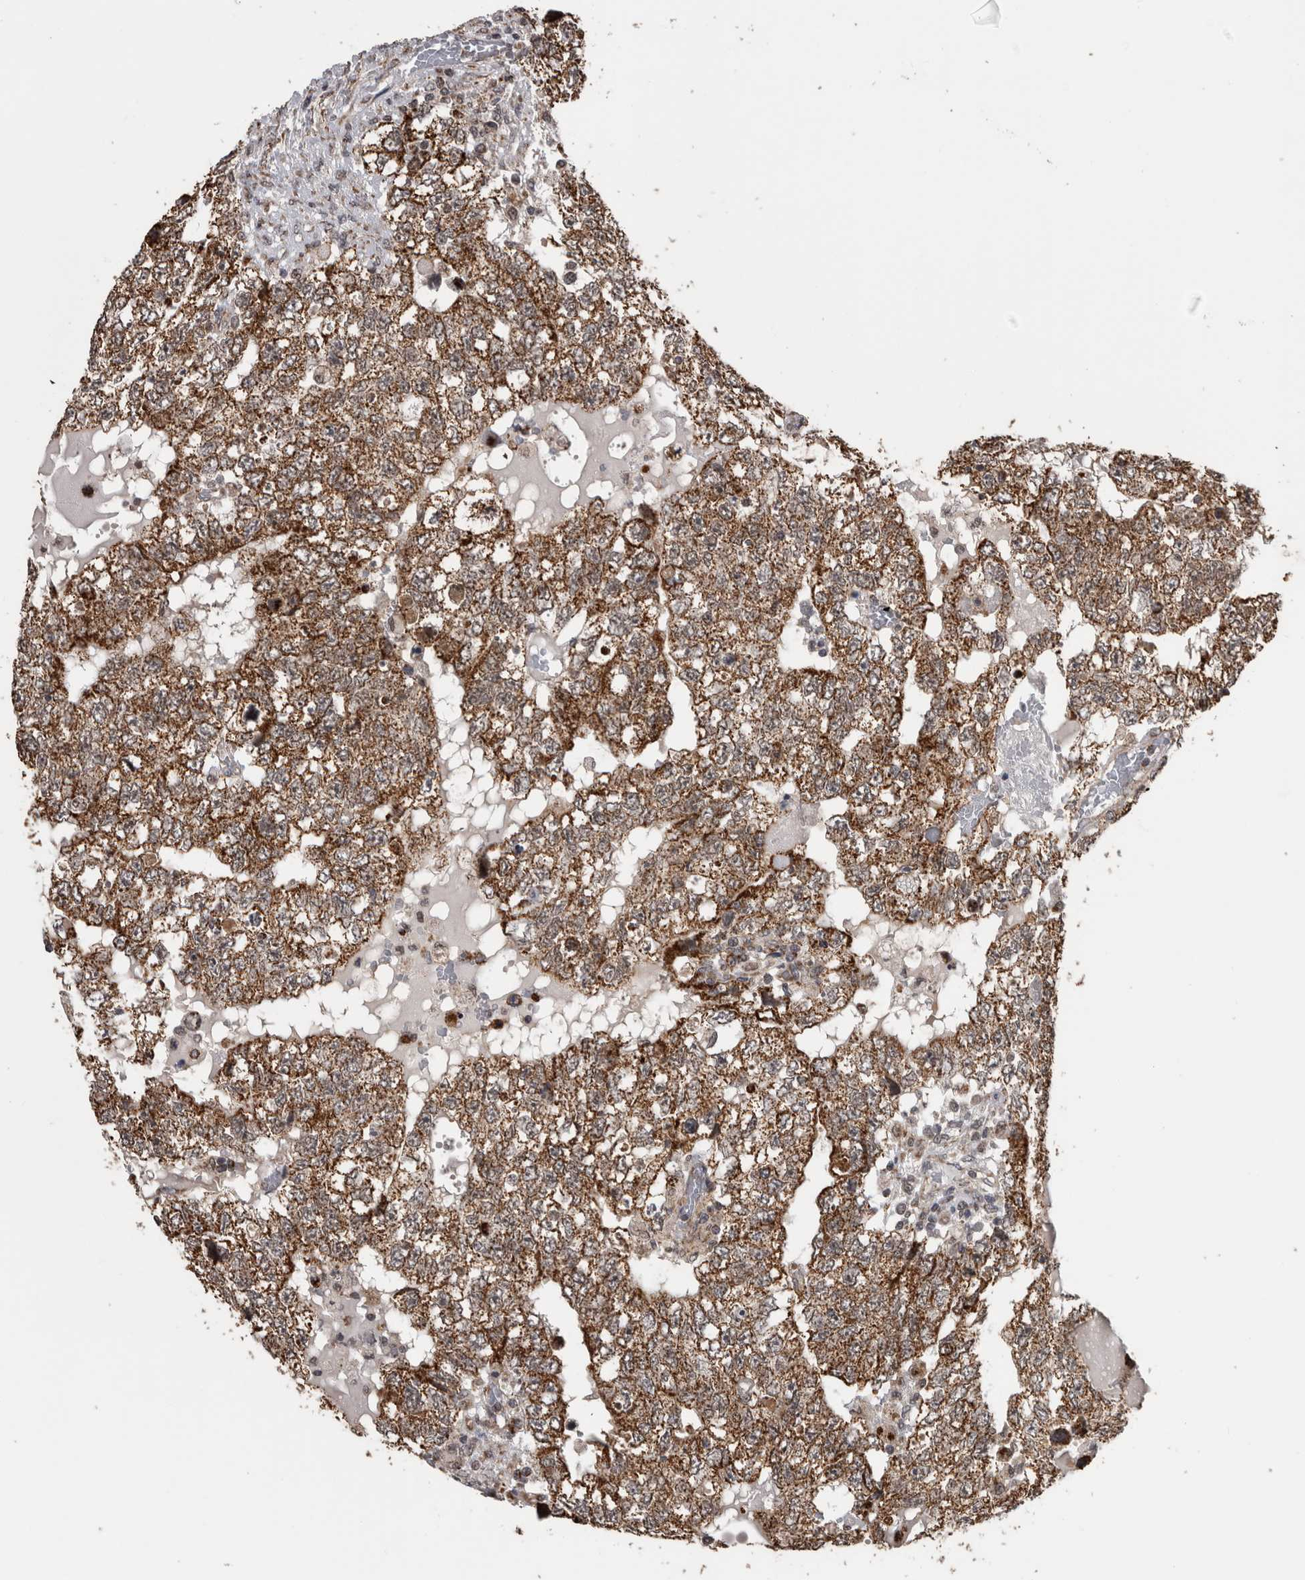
{"staining": {"intensity": "moderate", "quantity": ">75%", "location": "cytoplasmic/membranous"}, "tissue": "testis cancer", "cell_type": "Tumor cells", "image_type": "cancer", "snomed": [{"axis": "morphology", "description": "Carcinoma, Embryonal, NOS"}, {"axis": "topography", "description": "Testis"}], "caption": "High-magnification brightfield microscopy of testis embryonal carcinoma stained with DAB (brown) and counterstained with hematoxylin (blue). tumor cells exhibit moderate cytoplasmic/membranous positivity is identified in about>75% of cells.", "gene": "OR2K2", "patient": {"sex": "male", "age": 36}}